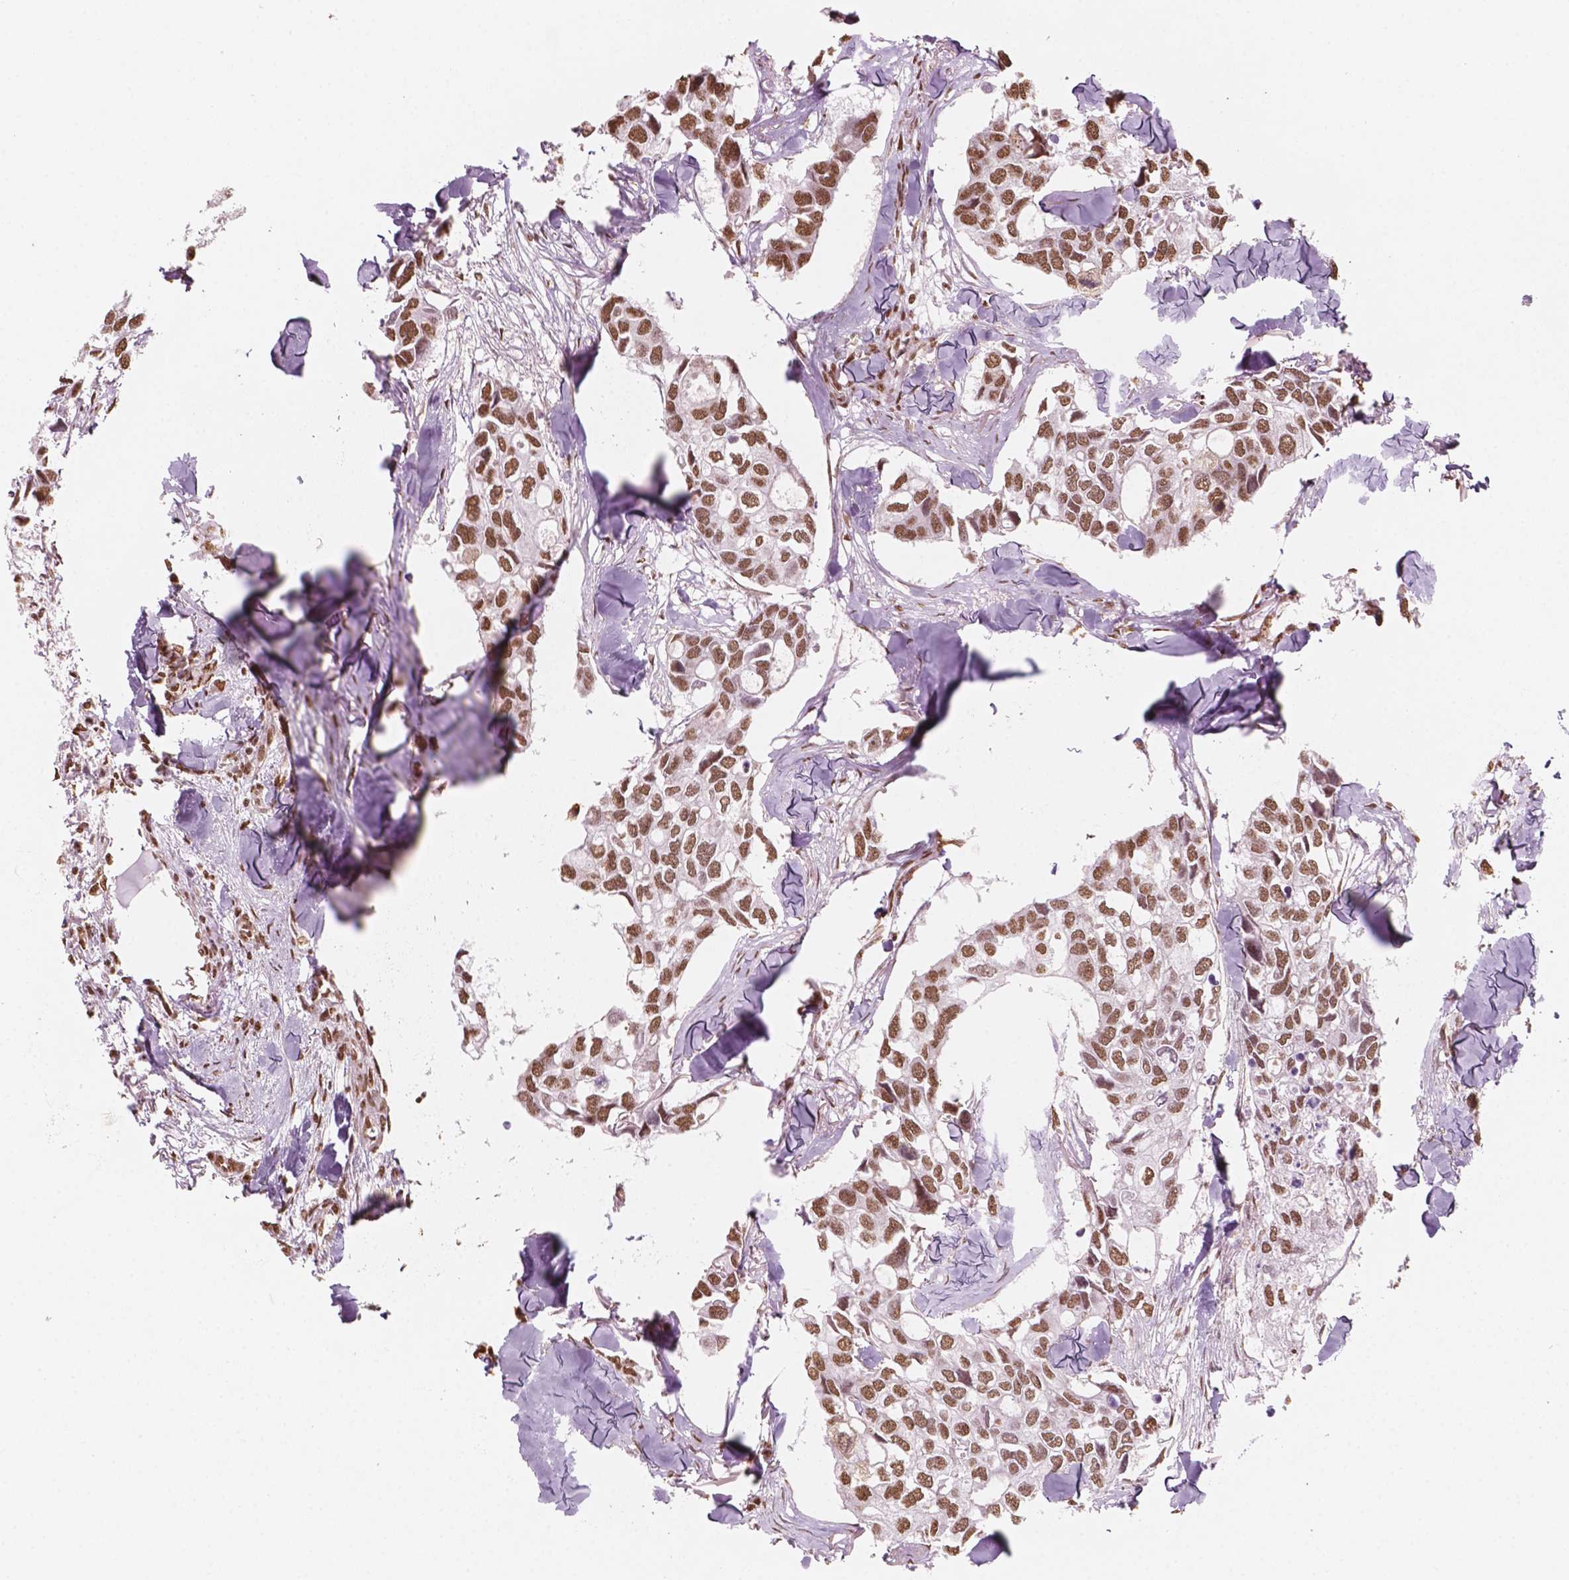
{"staining": {"intensity": "moderate", "quantity": ">75%", "location": "nuclear"}, "tissue": "breast cancer", "cell_type": "Tumor cells", "image_type": "cancer", "snomed": [{"axis": "morphology", "description": "Duct carcinoma"}, {"axis": "topography", "description": "Breast"}], "caption": "Breast cancer (infiltrating ductal carcinoma) tissue displays moderate nuclear positivity in approximately >75% of tumor cells The staining is performed using DAB (3,3'-diaminobenzidine) brown chromogen to label protein expression. The nuclei are counter-stained blue using hematoxylin.", "gene": "GTF3C5", "patient": {"sex": "female", "age": 83}}